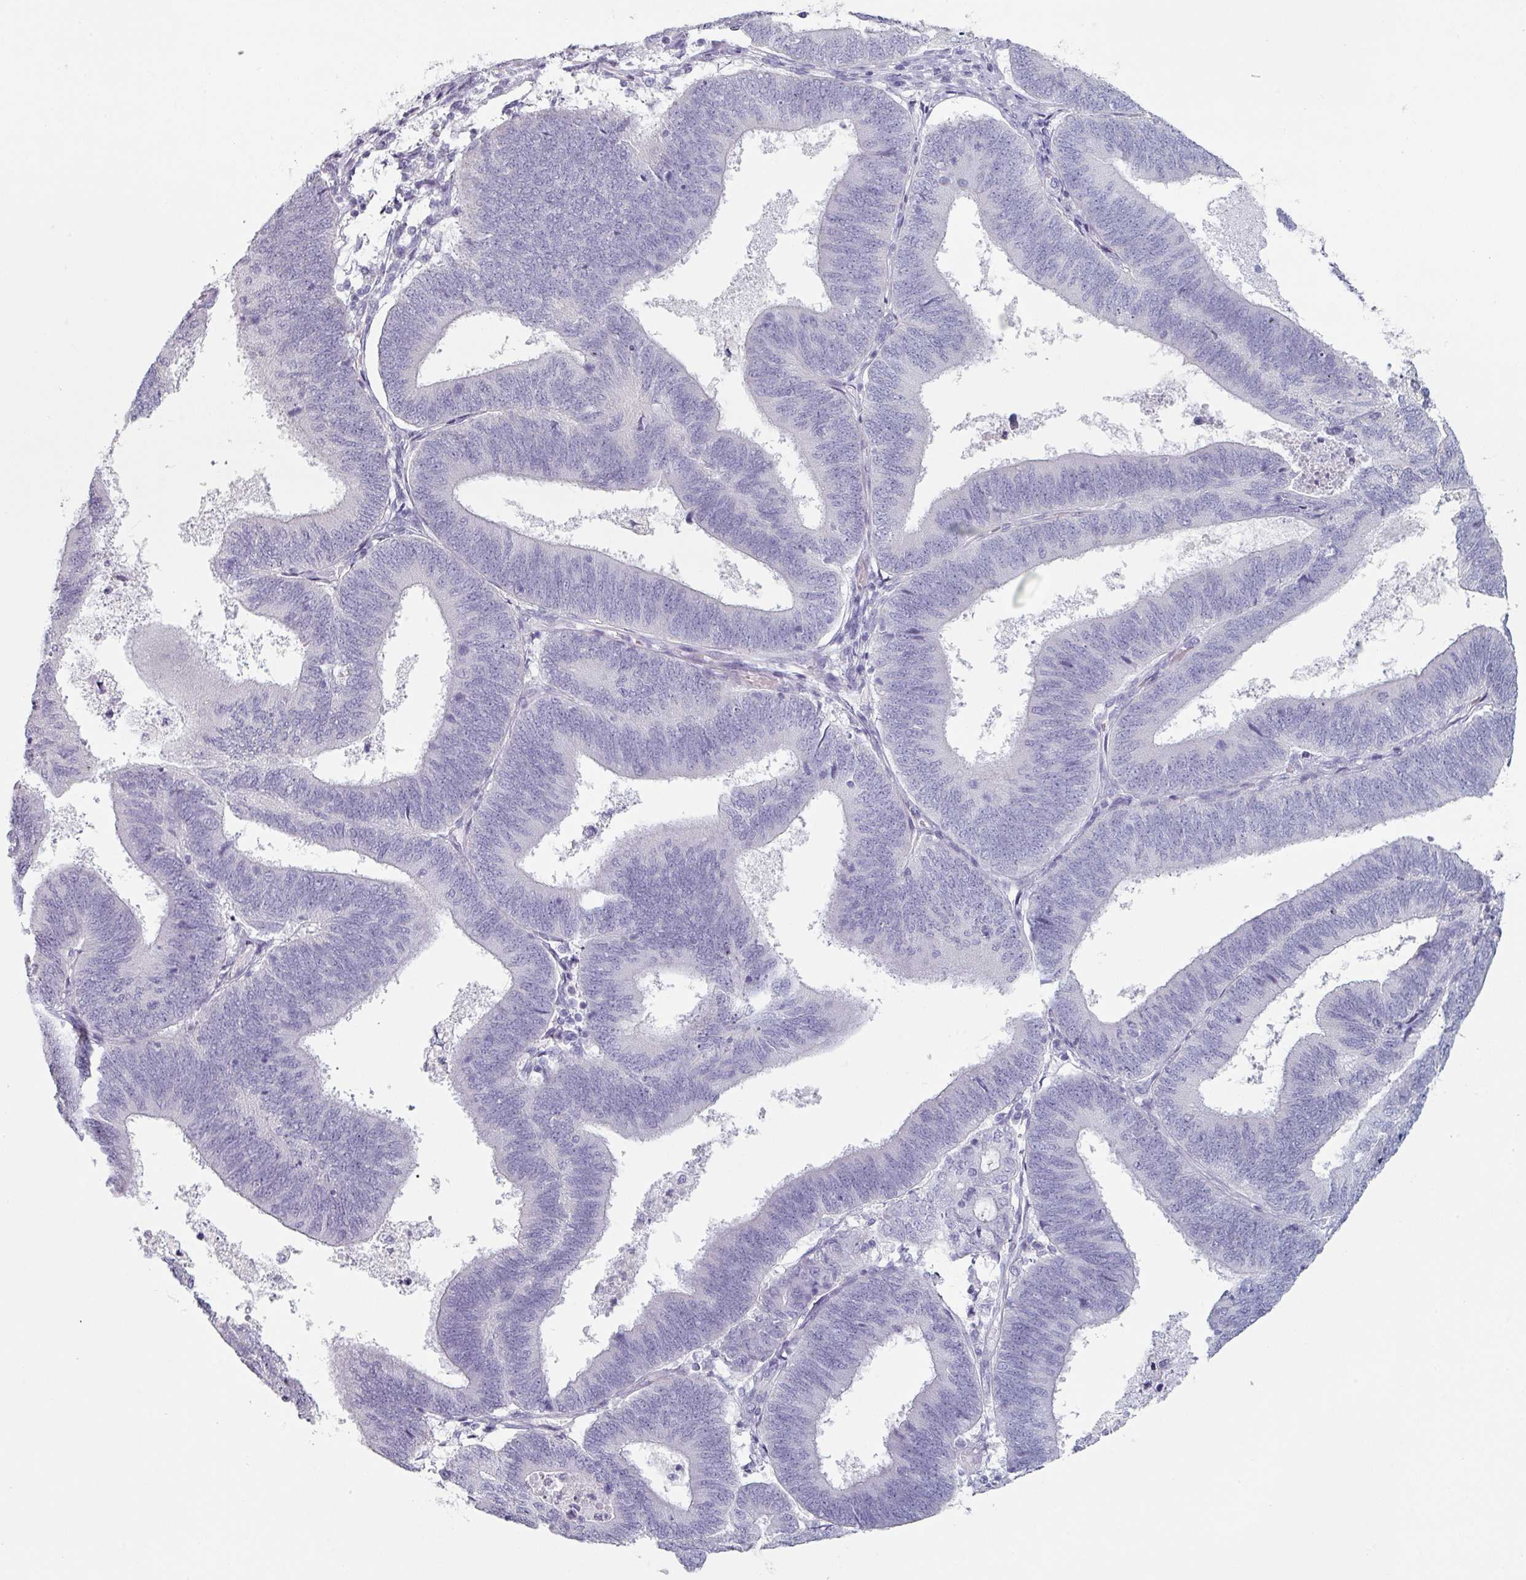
{"staining": {"intensity": "negative", "quantity": "none", "location": "none"}, "tissue": "endometrial cancer", "cell_type": "Tumor cells", "image_type": "cancer", "snomed": [{"axis": "morphology", "description": "Adenocarcinoma, NOS"}, {"axis": "topography", "description": "Endometrium"}], "caption": "Endometrial adenocarcinoma was stained to show a protein in brown. There is no significant staining in tumor cells. (DAB immunohistochemistry (IHC) visualized using brightfield microscopy, high magnification).", "gene": "SFTPA1", "patient": {"sex": "female", "age": 70}}